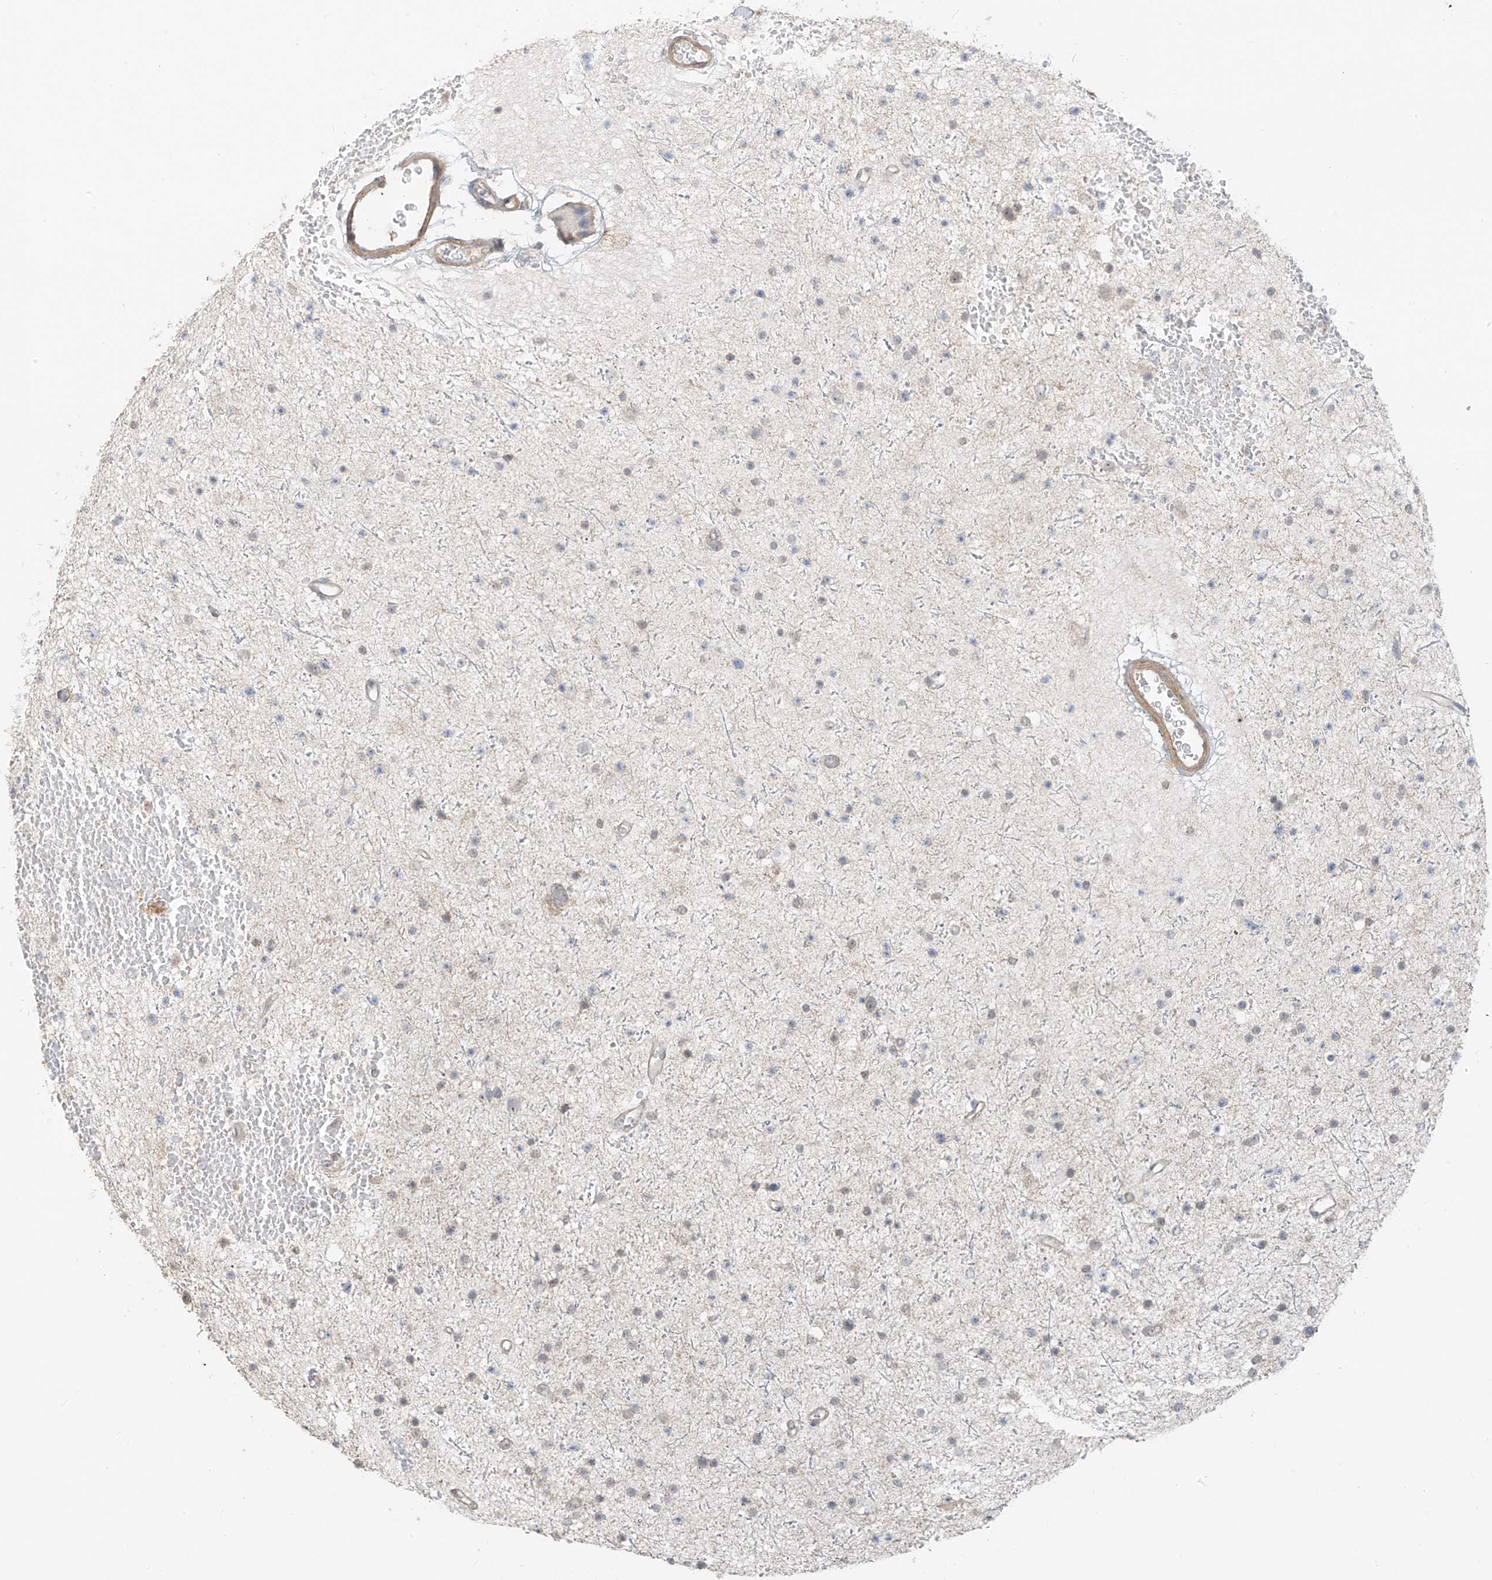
{"staining": {"intensity": "weak", "quantity": "<25%", "location": "nuclear"}, "tissue": "glioma", "cell_type": "Tumor cells", "image_type": "cancer", "snomed": [{"axis": "morphology", "description": "Glioma, malignant, Low grade"}, {"axis": "topography", "description": "Brain"}], "caption": "The IHC micrograph has no significant expression in tumor cells of glioma tissue.", "gene": "ABCD1", "patient": {"sex": "female", "age": 37}}